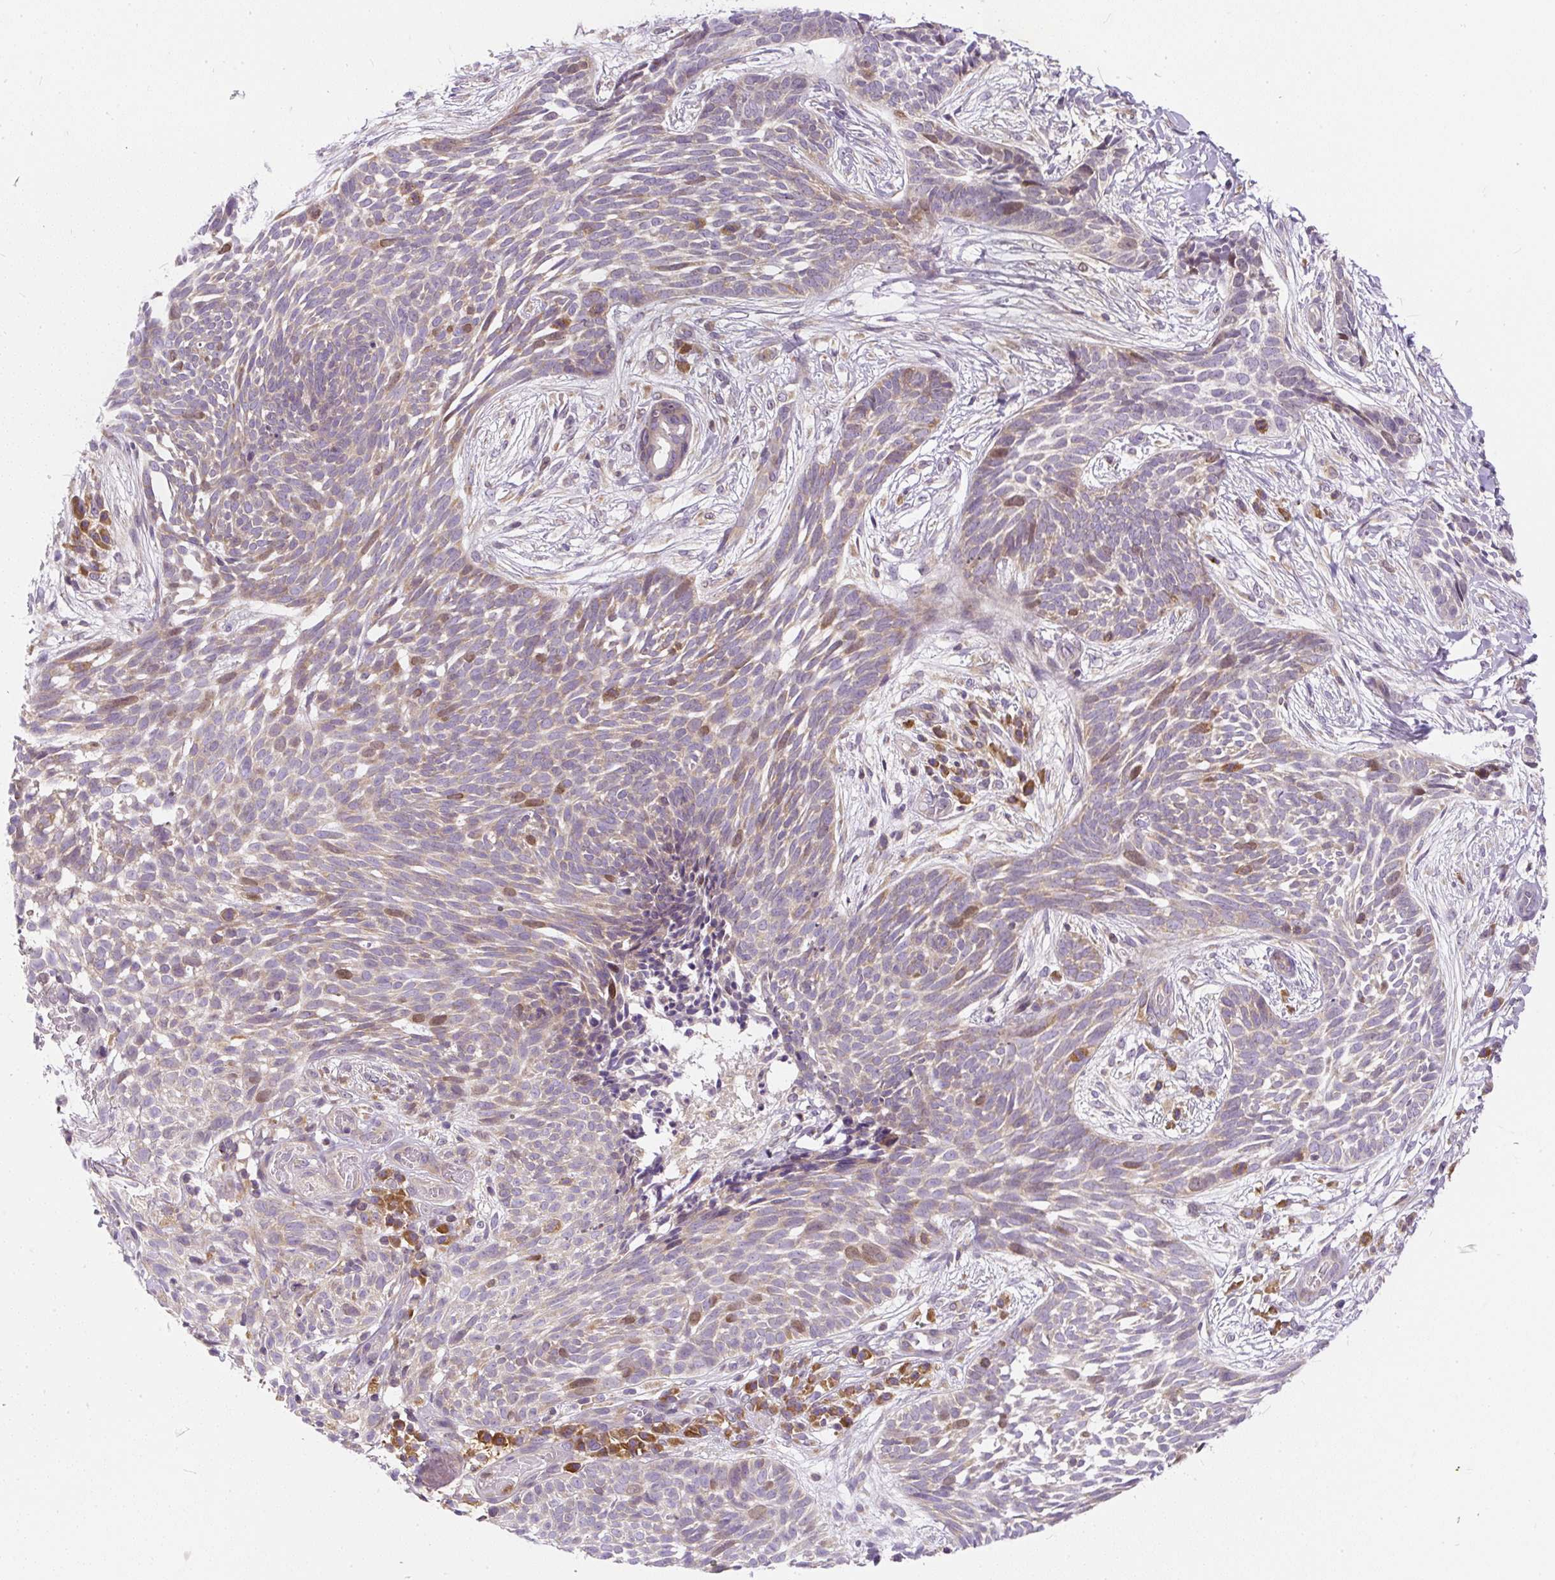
{"staining": {"intensity": "moderate", "quantity": "<25%", "location": "cytoplasmic/membranous,nuclear"}, "tissue": "skin cancer", "cell_type": "Tumor cells", "image_type": "cancer", "snomed": [{"axis": "morphology", "description": "Basal cell carcinoma"}, {"axis": "topography", "description": "Skin"}, {"axis": "topography", "description": "Skin, foot"}], "caption": "A brown stain highlights moderate cytoplasmic/membranous and nuclear expression of a protein in basal cell carcinoma (skin) tumor cells.", "gene": "CYP20A1", "patient": {"sex": "female", "age": 86}}